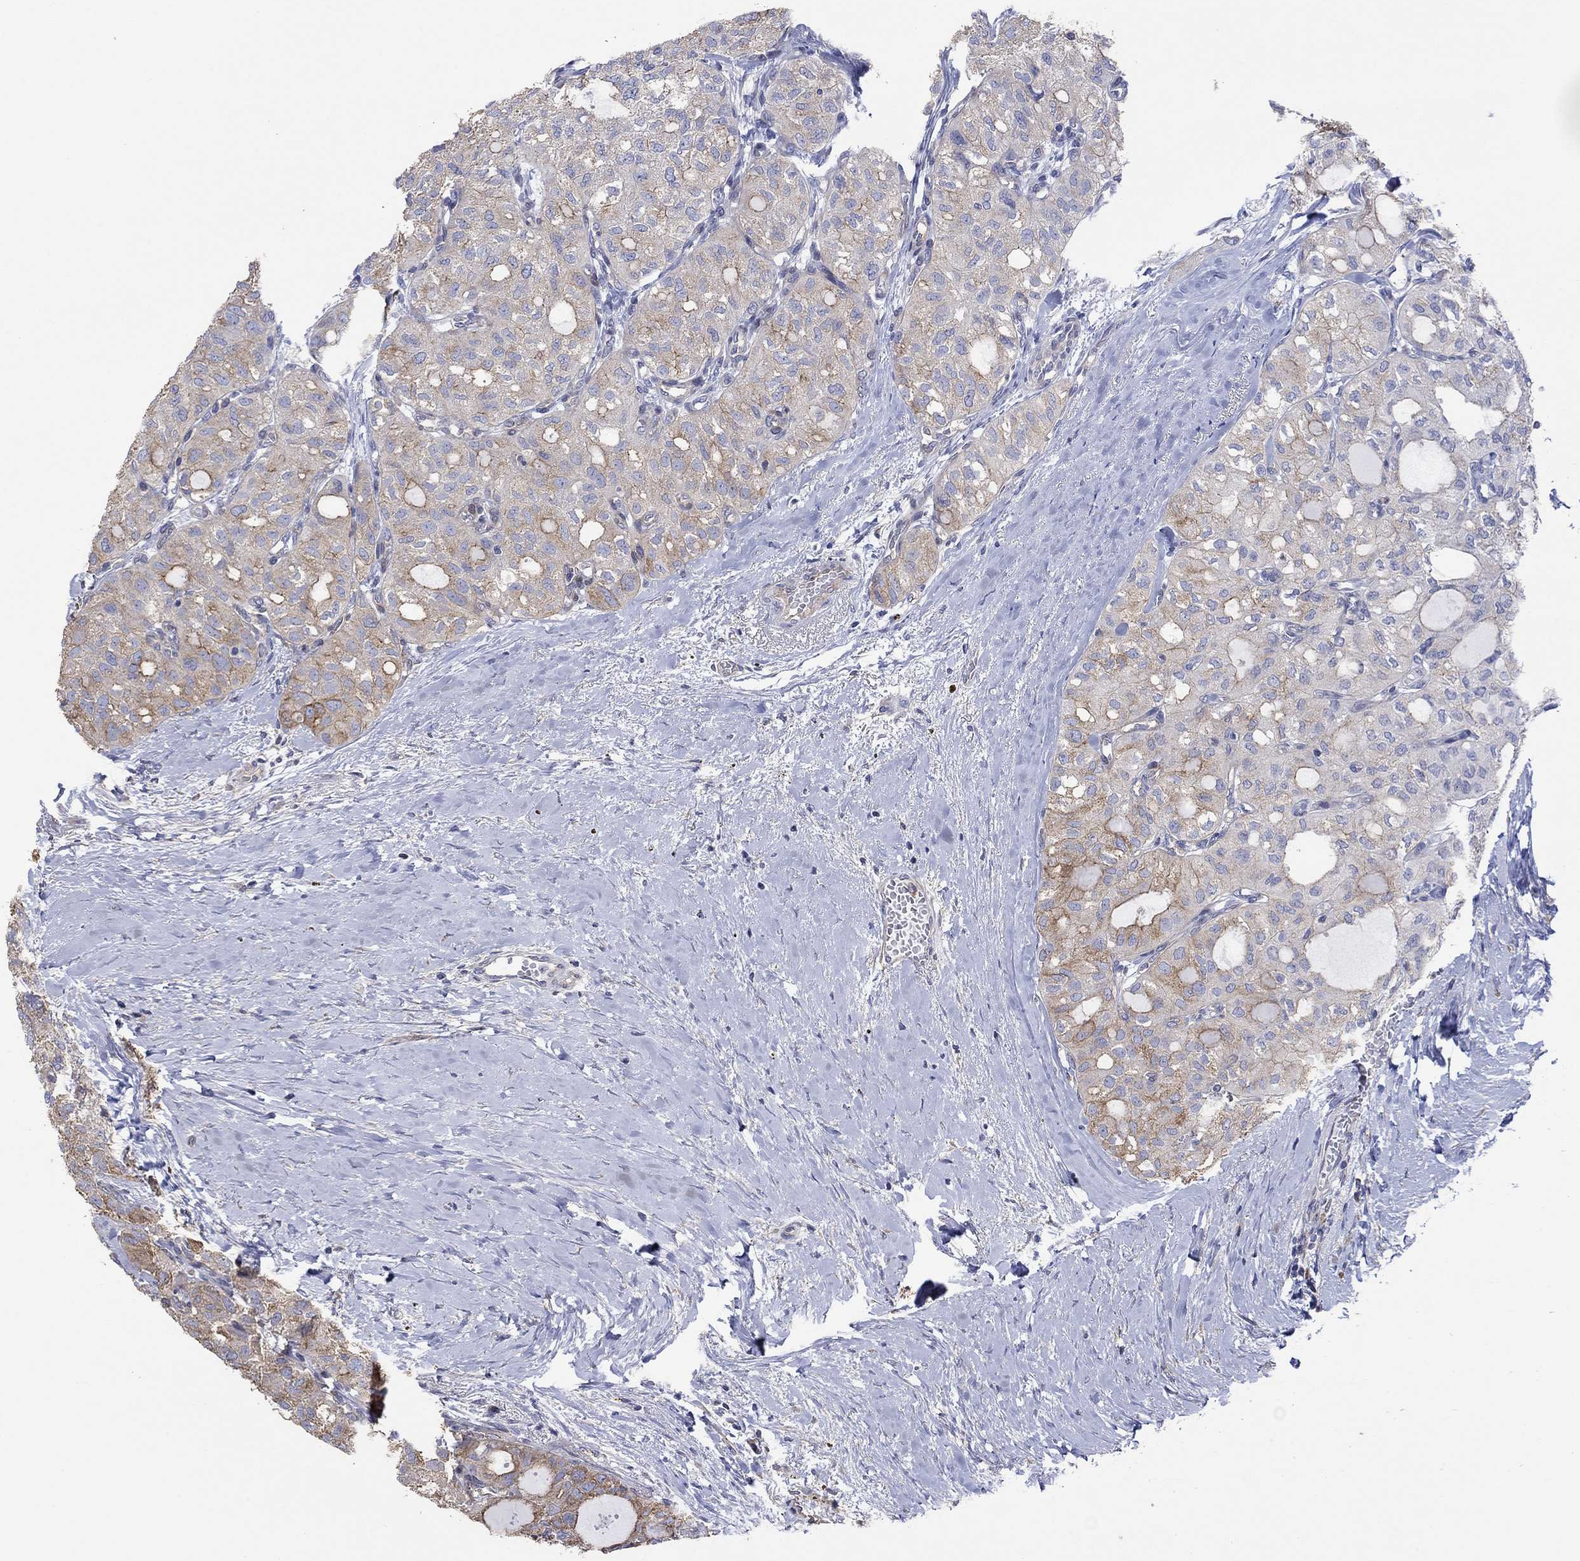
{"staining": {"intensity": "moderate", "quantity": "<25%", "location": "cytoplasmic/membranous"}, "tissue": "thyroid cancer", "cell_type": "Tumor cells", "image_type": "cancer", "snomed": [{"axis": "morphology", "description": "Follicular adenoma carcinoma, NOS"}, {"axis": "topography", "description": "Thyroid gland"}], "caption": "Protein expression analysis of human follicular adenoma carcinoma (thyroid) reveals moderate cytoplasmic/membranous expression in about <25% of tumor cells.", "gene": "TPRN", "patient": {"sex": "male", "age": 75}}